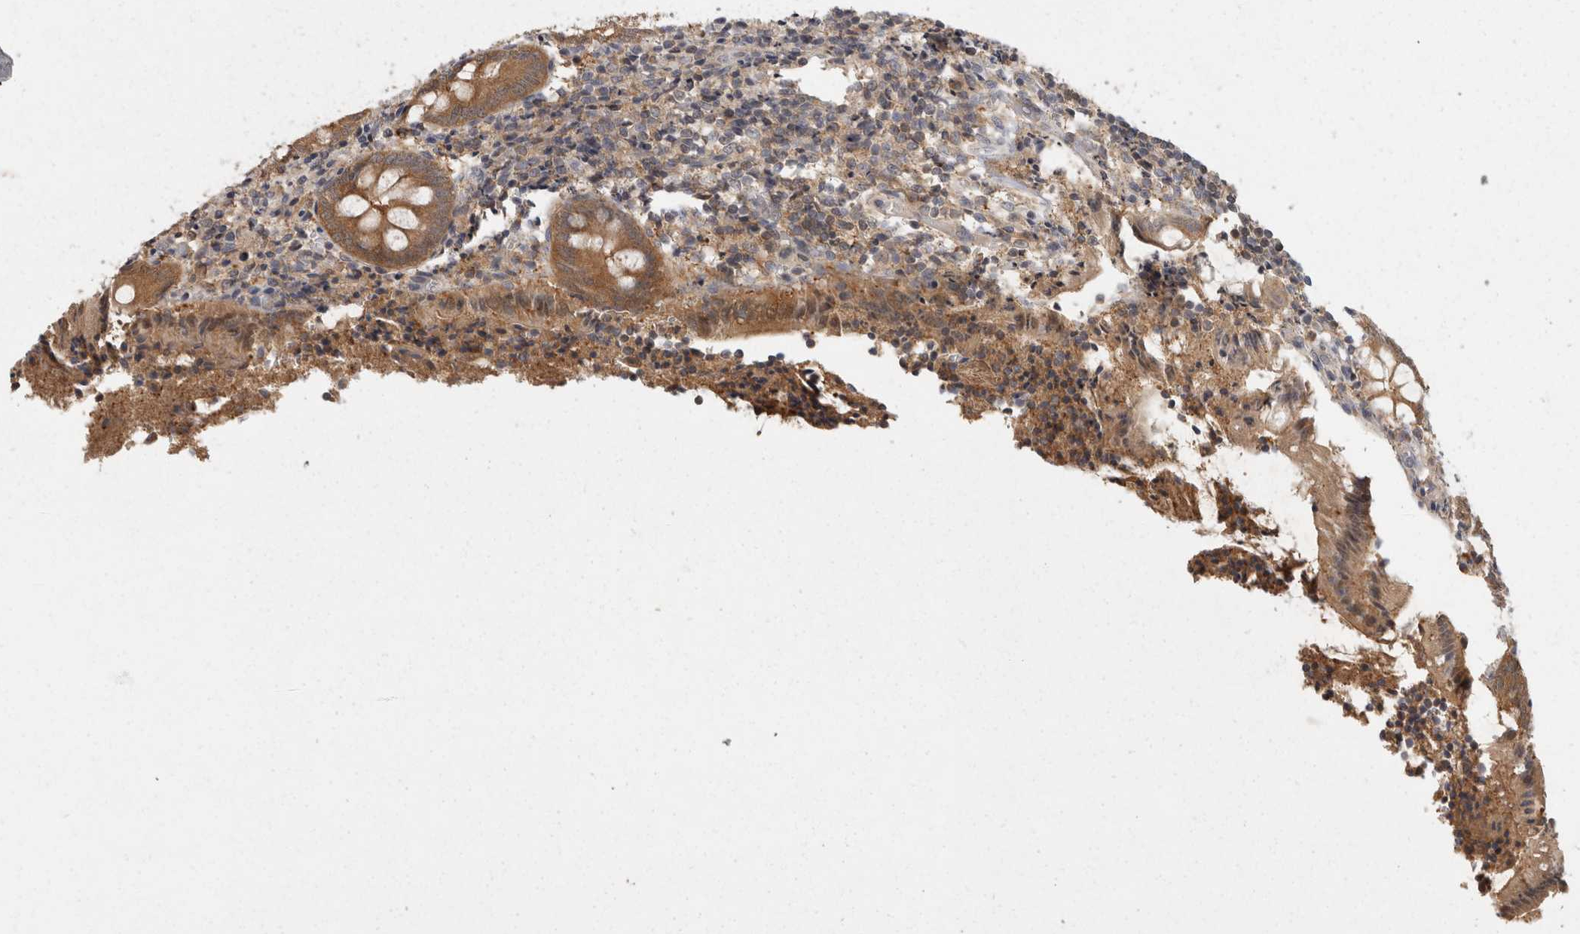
{"staining": {"intensity": "moderate", "quantity": ">75%", "location": "cytoplasmic/membranous"}, "tissue": "appendix", "cell_type": "Glandular cells", "image_type": "normal", "snomed": [{"axis": "morphology", "description": "Normal tissue, NOS"}, {"axis": "topography", "description": "Appendix"}], "caption": "Immunohistochemical staining of normal appendix reveals moderate cytoplasmic/membranous protein positivity in about >75% of glandular cells. Nuclei are stained in blue.", "gene": "ACAT2", "patient": {"sex": "female", "age": 17}}